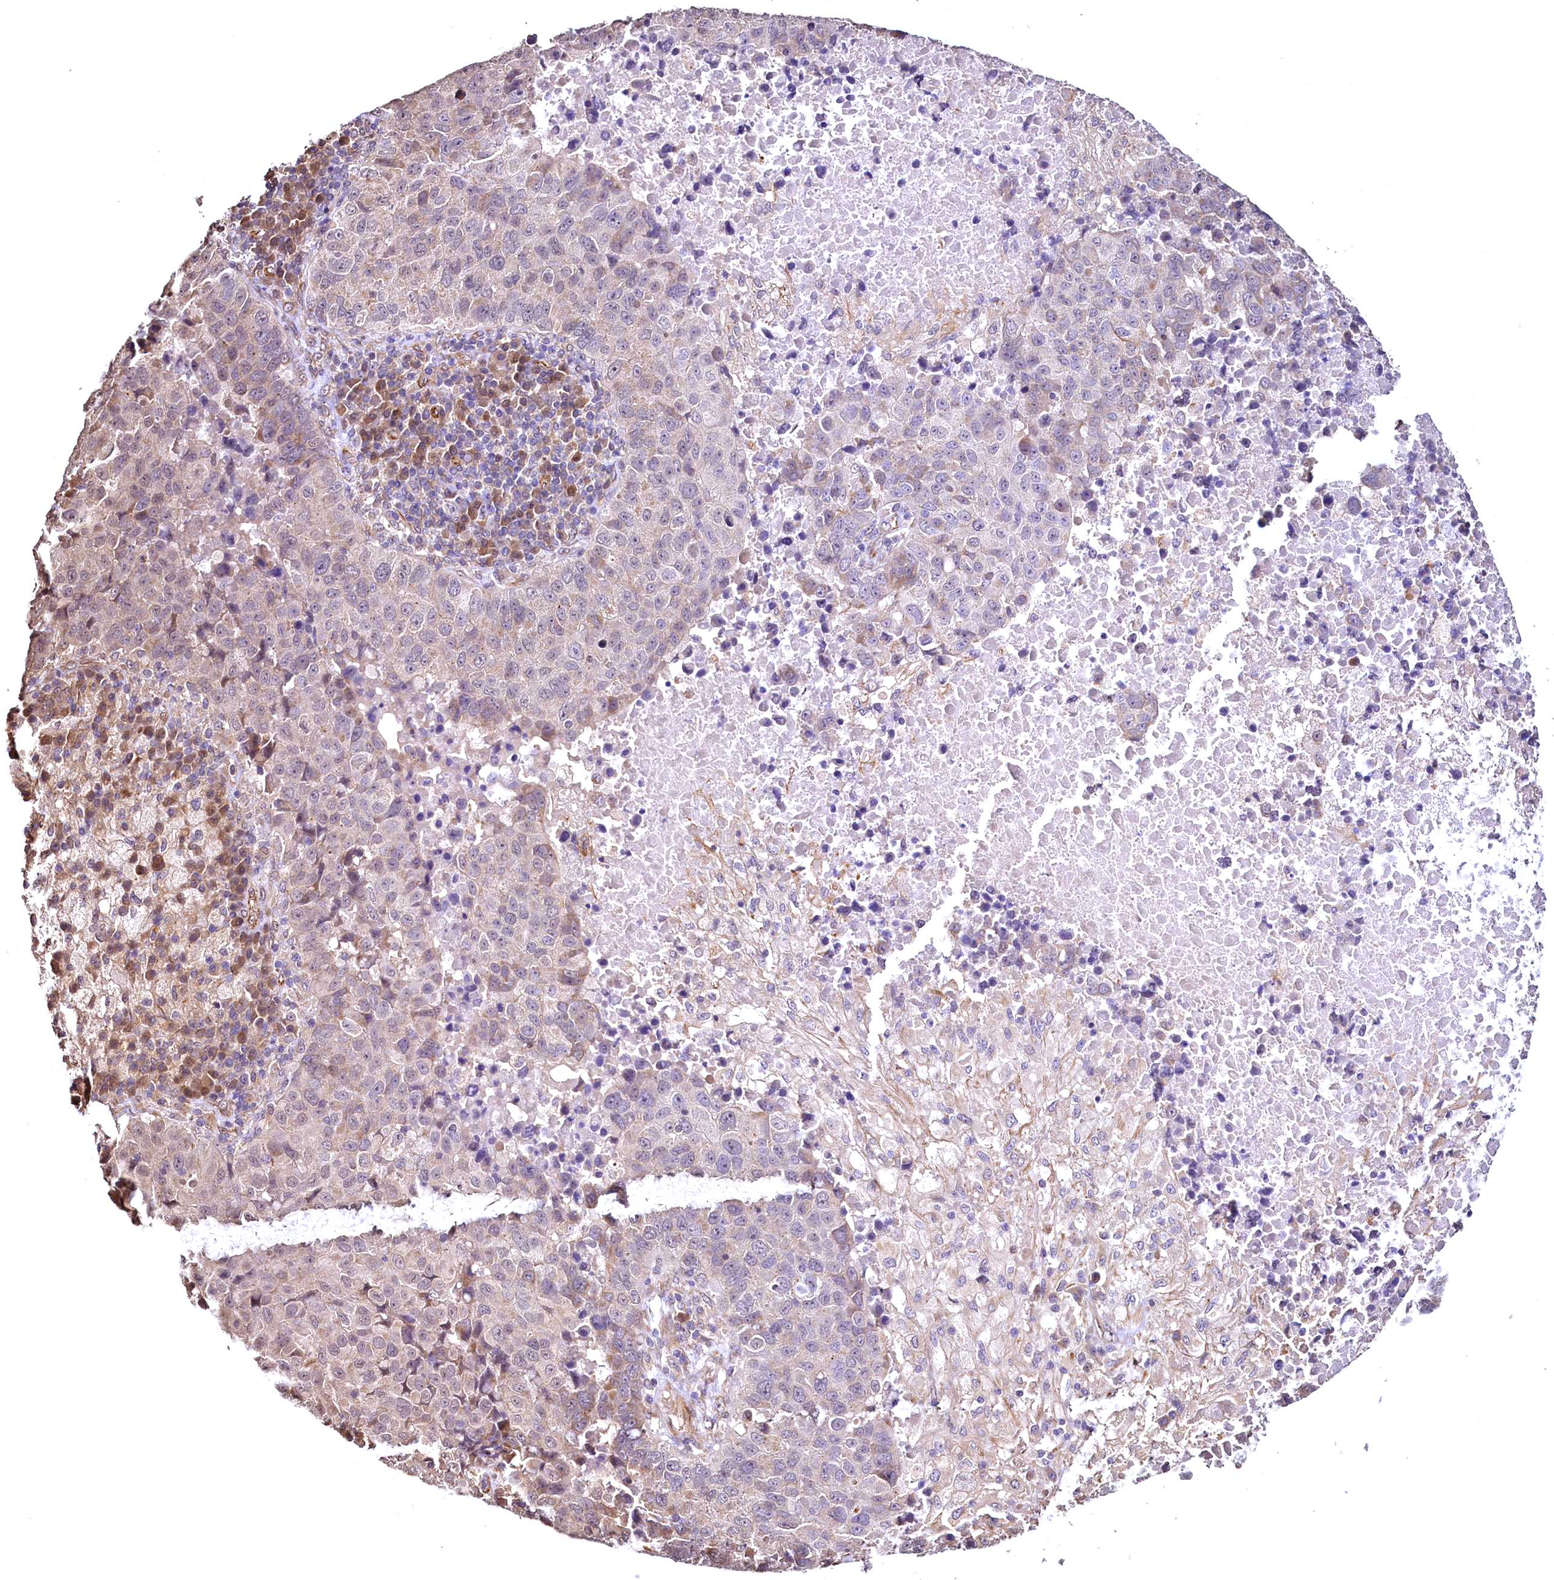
{"staining": {"intensity": "weak", "quantity": "<25%", "location": "cytoplasmic/membranous"}, "tissue": "lung cancer", "cell_type": "Tumor cells", "image_type": "cancer", "snomed": [{"axis": "morphology", "description": "Squamous cell carcinoma, NOS"}, {"axis": "topography", "description": "Lung"}], "caption": "High power microscopy histopathology image of an immunohistochemistry histopathology image of lung cancer, revealing no significant staining in tumor cells.", "gene": "TBCEL", "patient": {"sex": "male", "age": 73}}